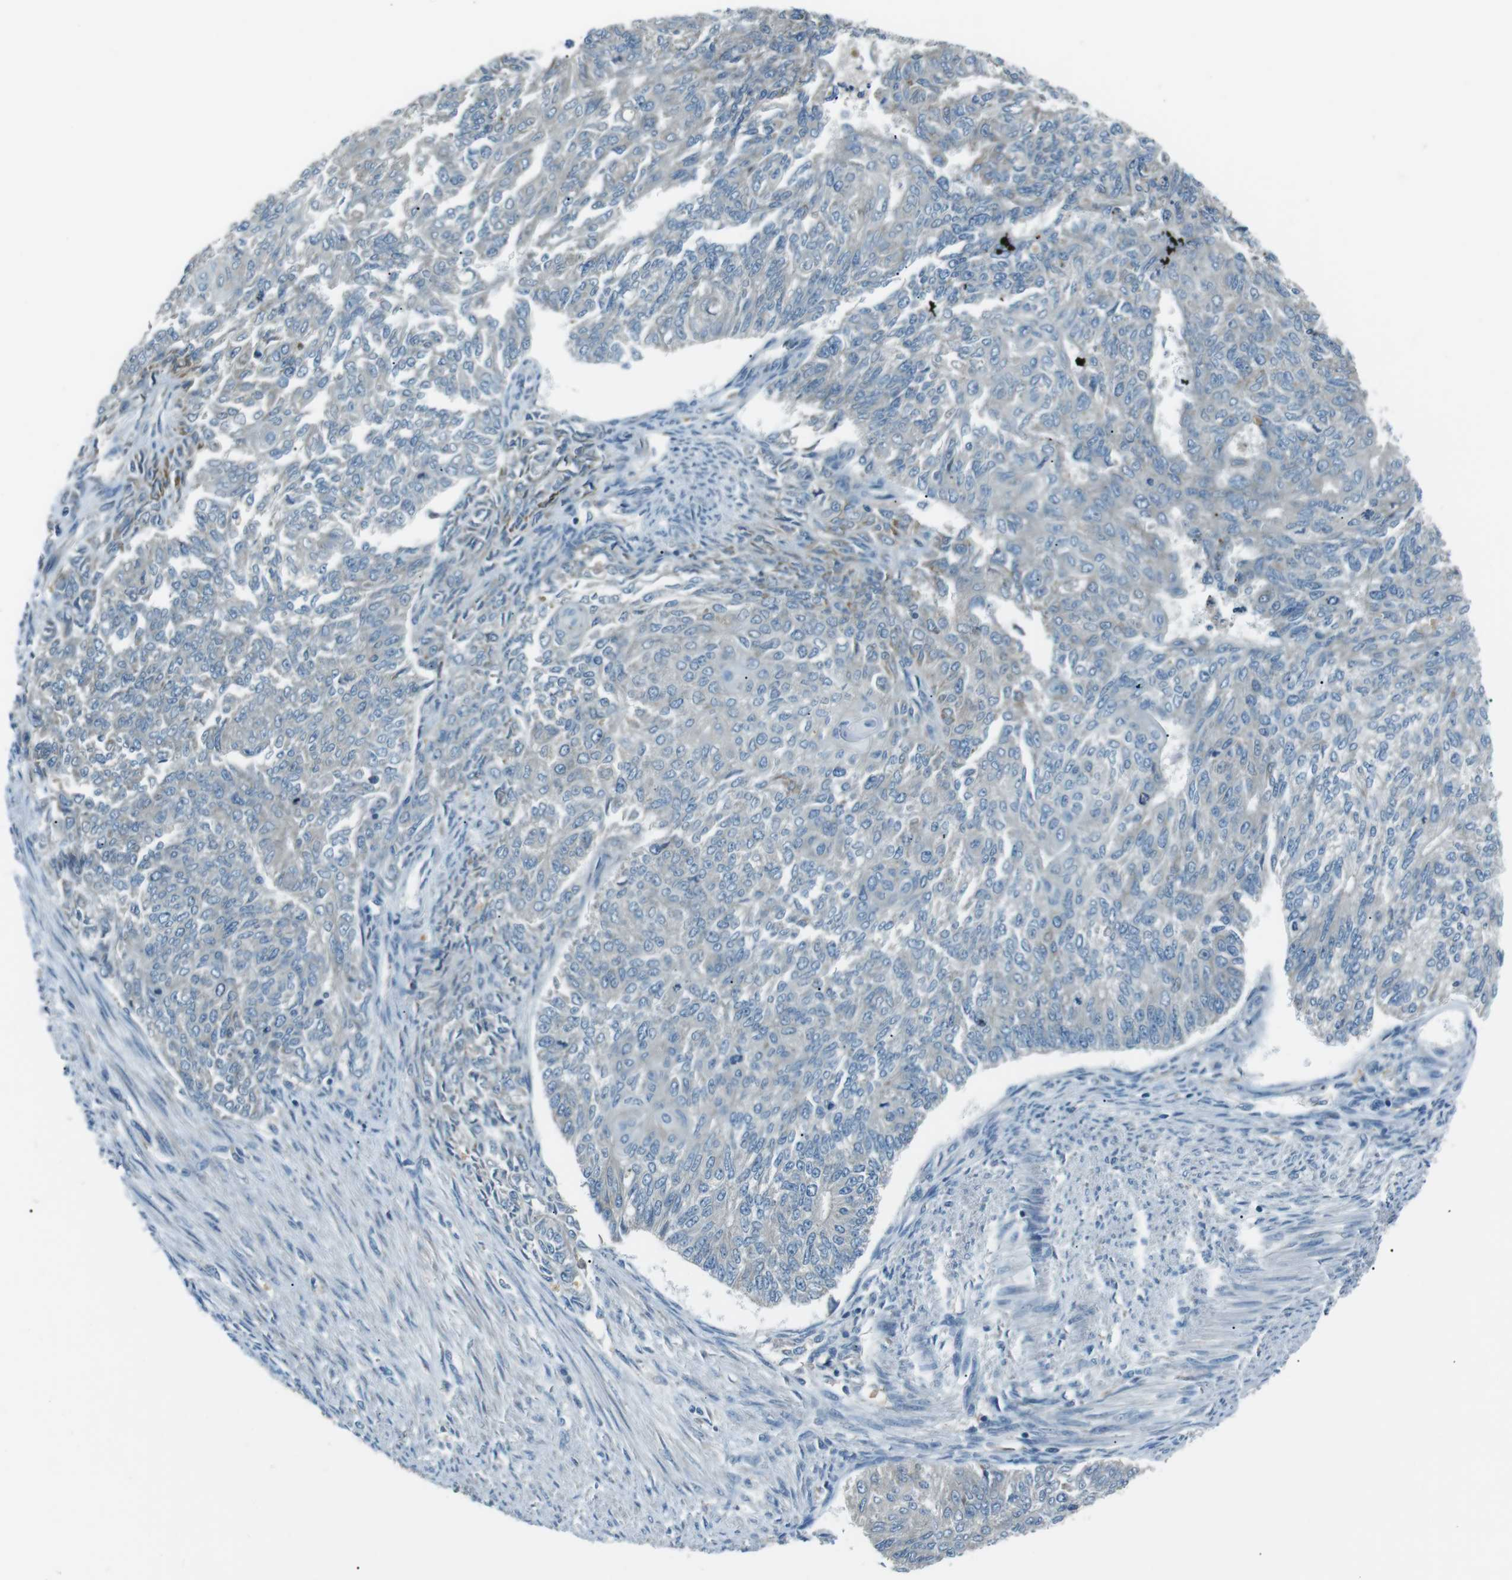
{"staining": {"intensity": "negative", "quantity": "none", "location": "none"}, "tissue": "endometrial cancer", "cell_type": "Tumor cells", "image_type": "cancer", "snomed": [{"axis": "morphology", "description": "Adenocarcinoma, NOS"}, {"axis": "topography", "description": "Endometrium"}], "caption": "Tumor cells are negative for brown protein staining in endometrial adenocarcinoma.", "gene": "FAM3B", "patient": {"sex": "female", "age": 32}}